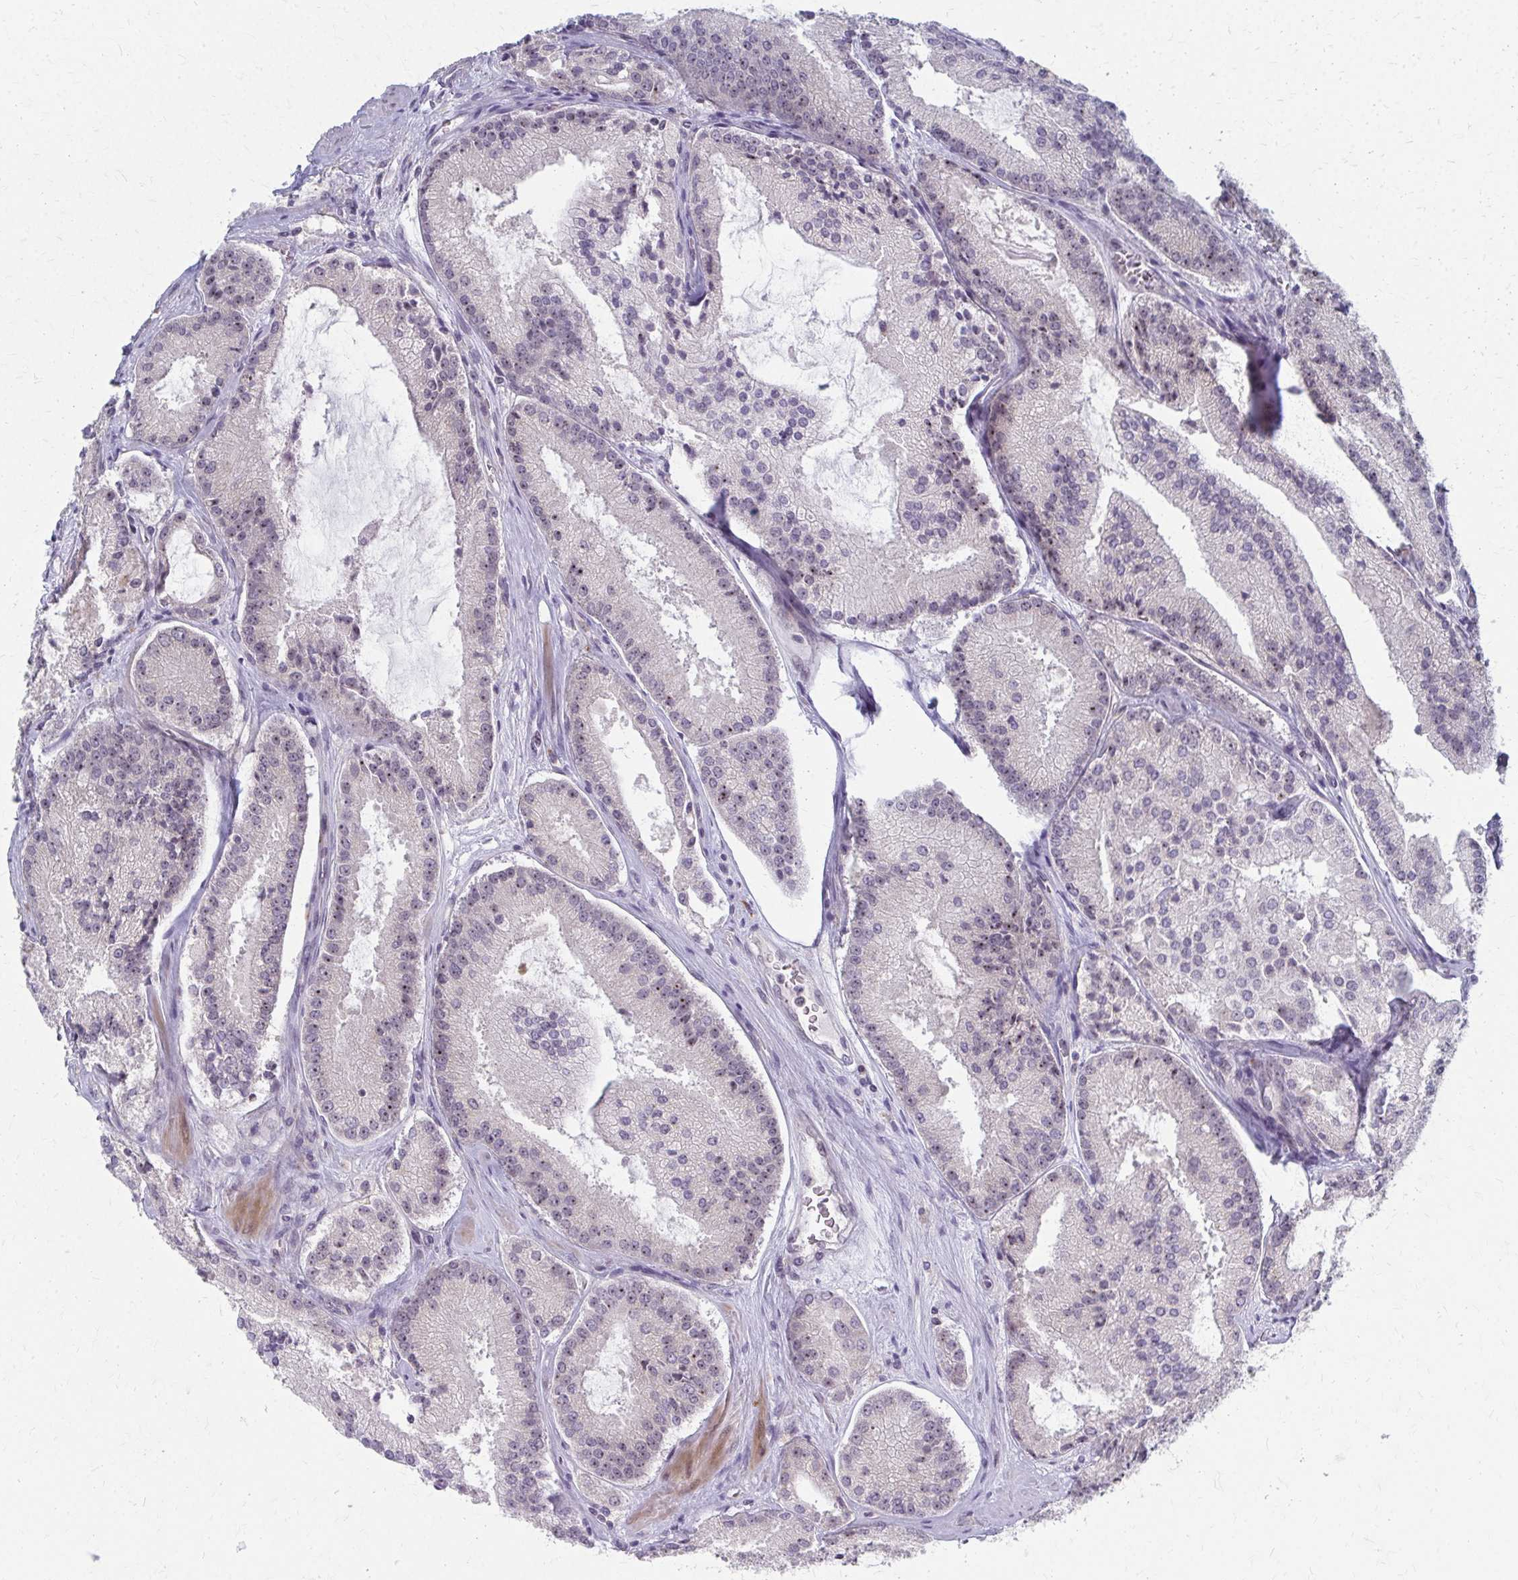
{"staining": {"intensity": "weak", "quantity": "25%-75%", "location": "nuclear"}, "tissue": "prostate cancer", "cell_type": "Tumor cells", "image_type": "cancer", "snomed": [{"axis": "morphology", "description": "Adenocarcinoma, High grade"}, {"axis": "topography", "description": "Prostate"}], "caption": "An immunohistochemistry (IHC) image of neoplastic tissue is shown. Protein staining in brown shows weak nuclear positivity in adenocarcinoma (high-grade) (prostate) within tumor cells.", "gene": "NUDT16", "patient": {"sex": "male", "age": 73}}